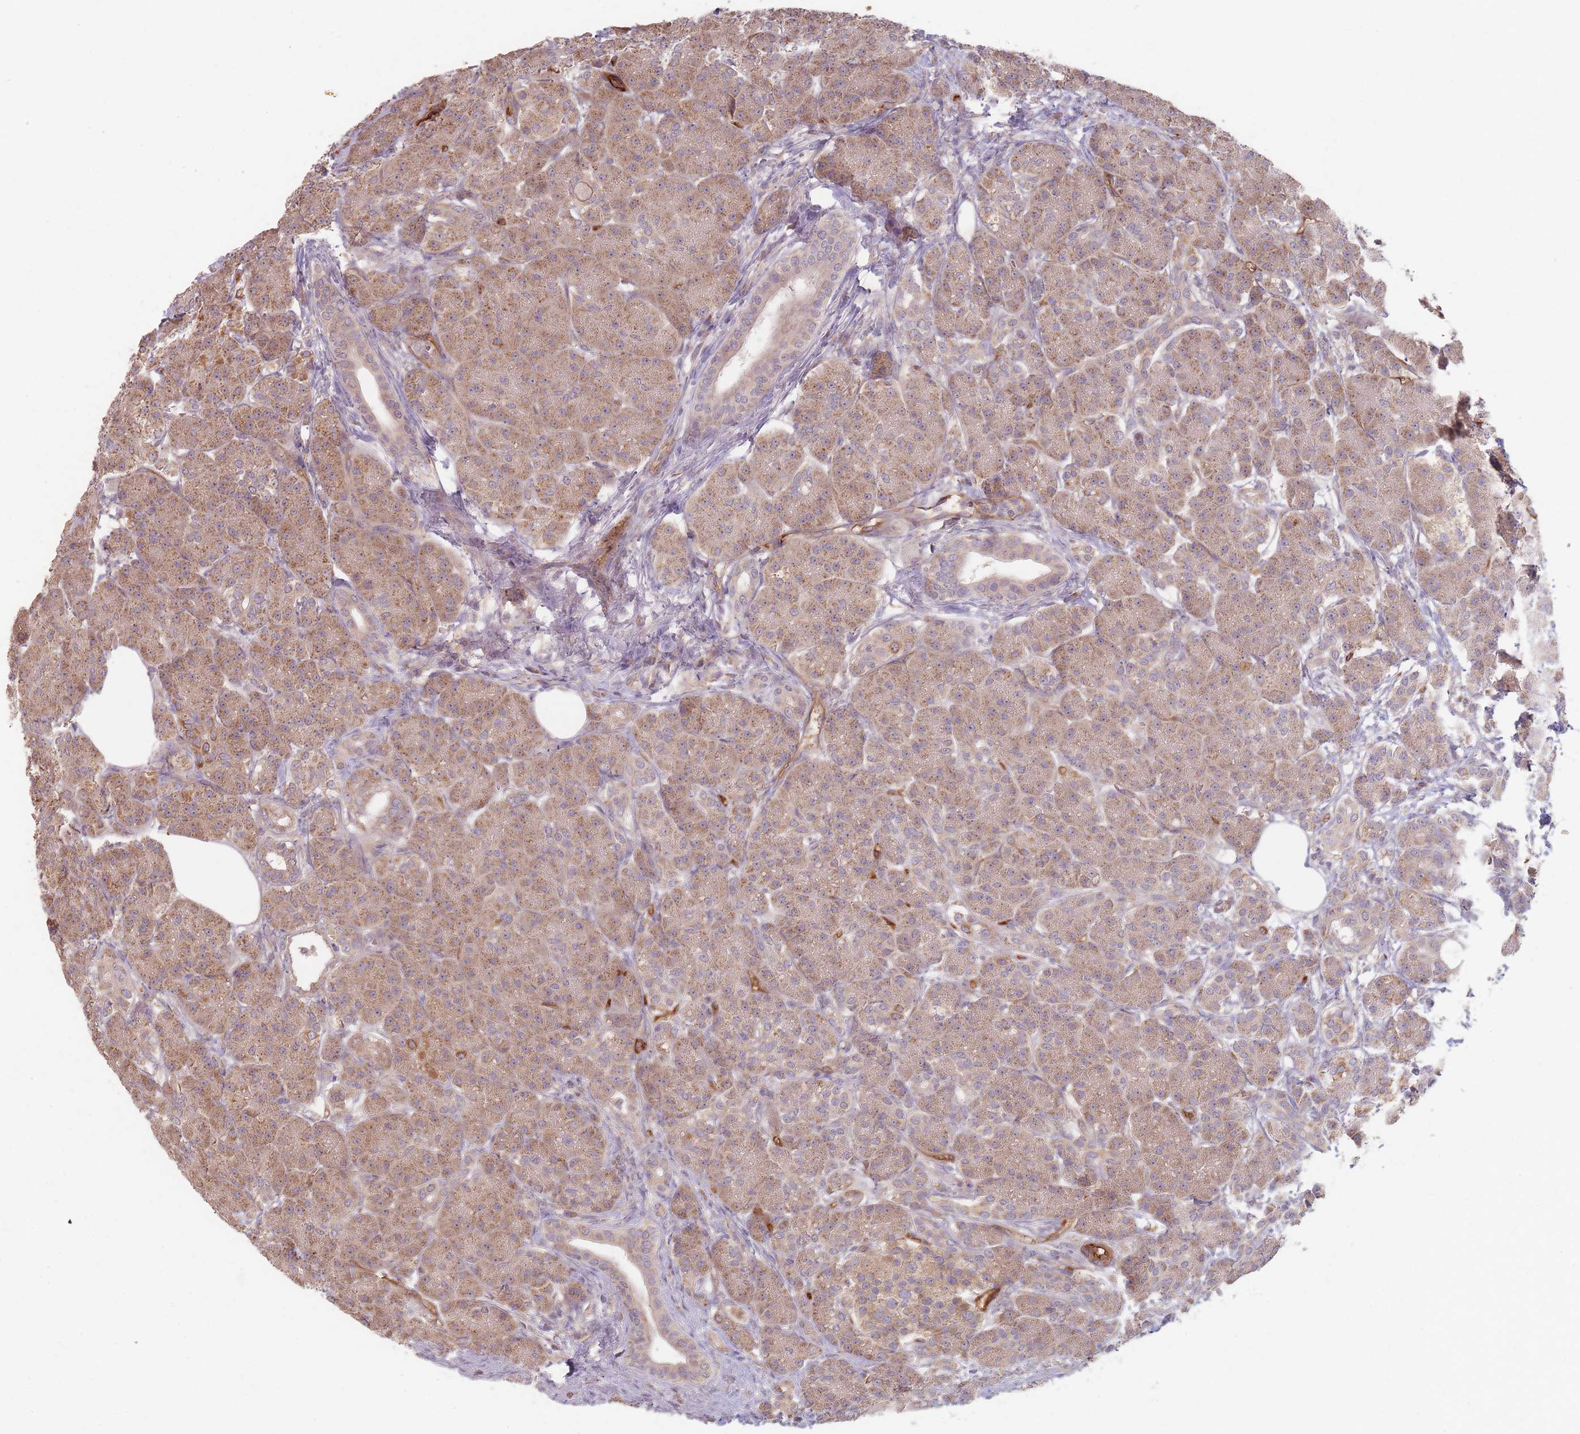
{"staining": {"intensity": "moderate", "quantity": ">75%", "location": "cytoplasmic/membranous"}, "tissue": "pancreas", "cell_type": "Exocrine glandular cells", "image_type": "normal", "snomed": [{"axis": "morphology", "description": "Normal tissue, NOS"}, {"axis": "topography", "description": "Pancreas"}], "caption": "A brown stain shows moderate cytoplasmic/membranous expression of a protein in exocrine glandular cells of benign human pancreas.", "gene": "MRPS6", "patient": {"sex": "male", "age": 63}}